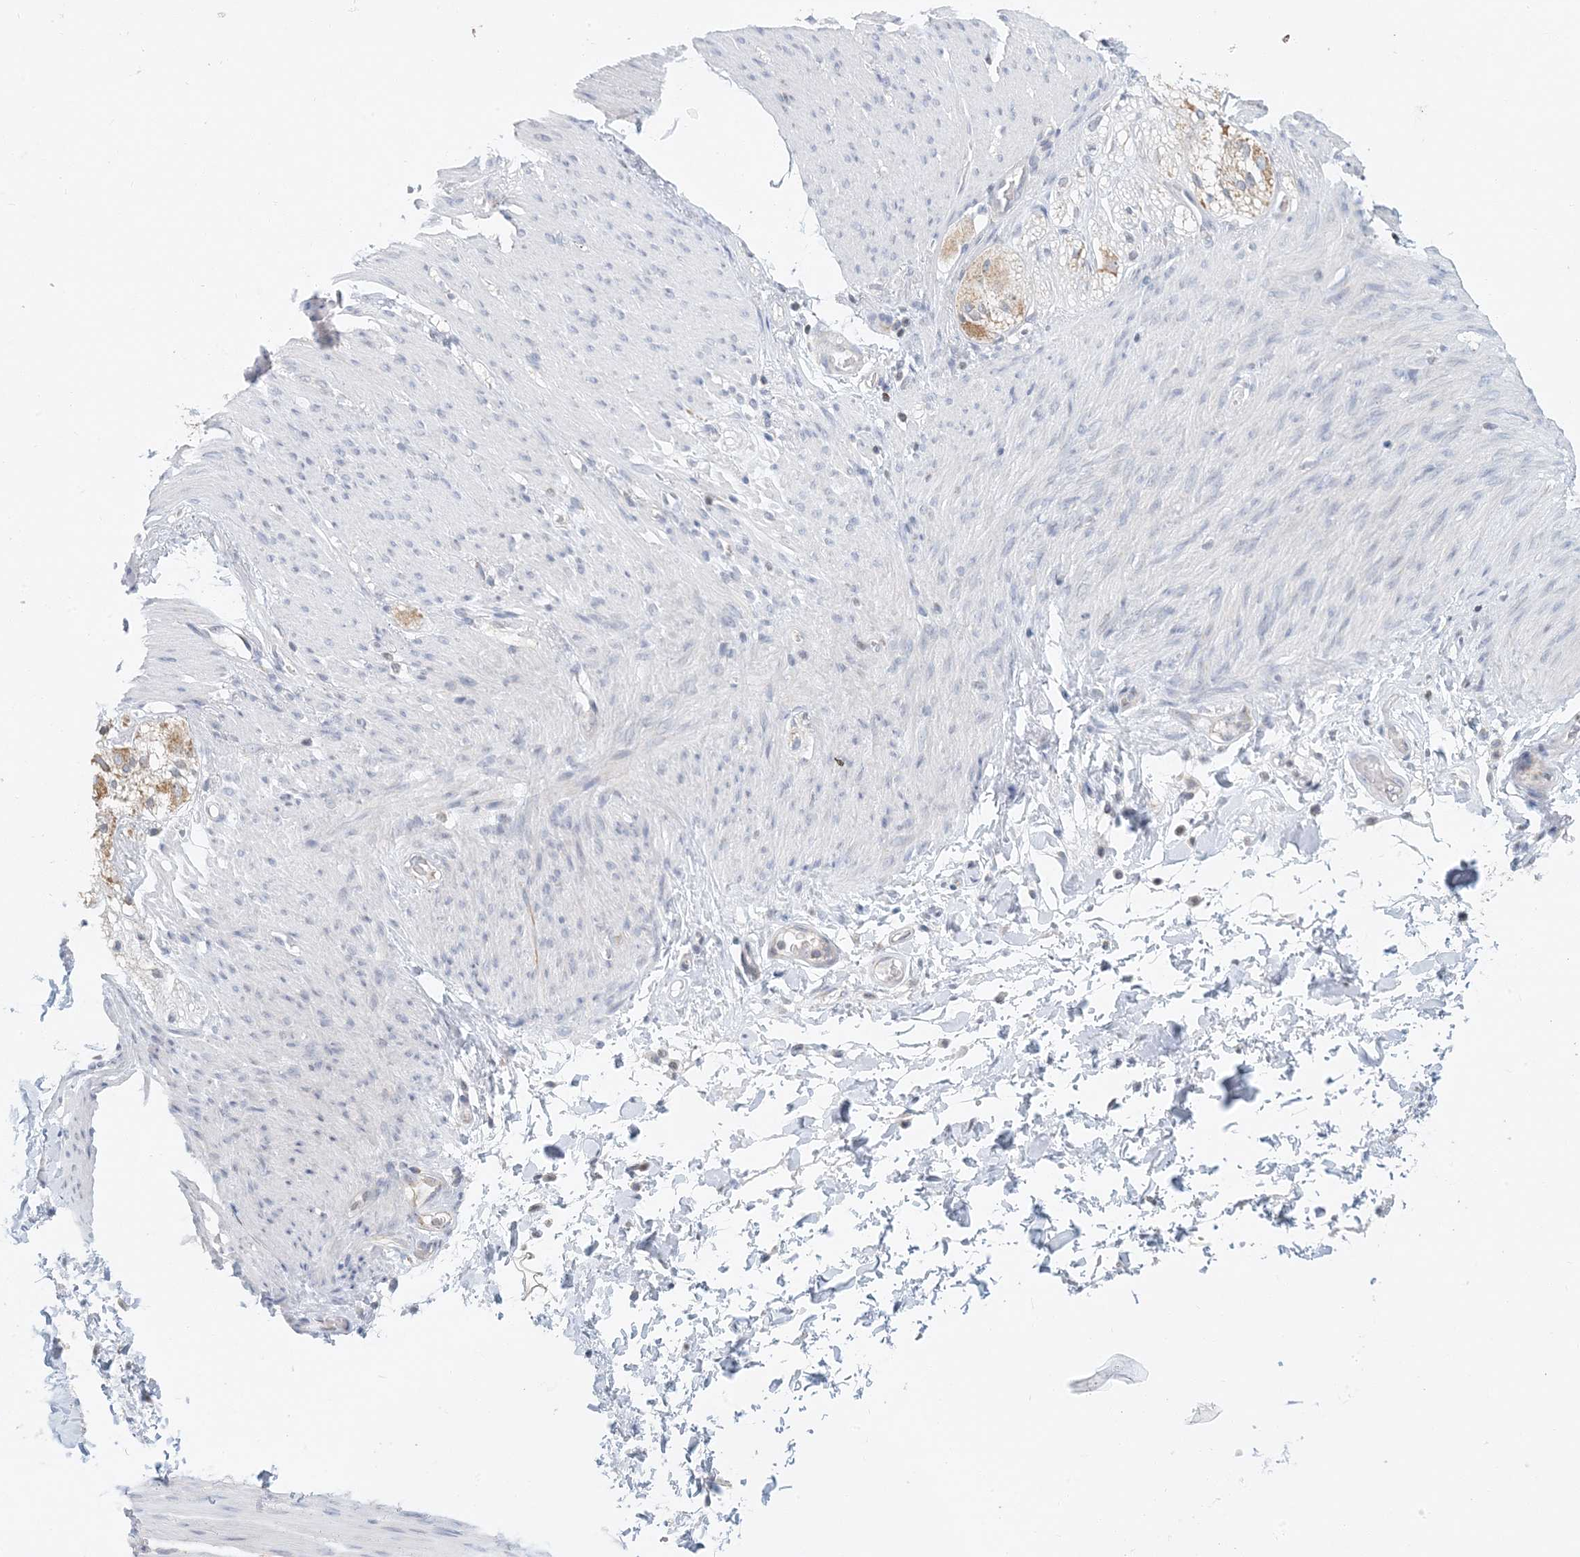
{"staining": {"intensity": "negative", "quantity": "none", "location": "none"}, "tissue": "adipose tissue", "cell_type": "Adipocytes", "image_type": "normal", "snomed": [{"axis": "morphology", "description": "Normal tissue, NOS"}, {"axis": "topography", "description": "Colon"}, {"axis": "topography", "description": "Peripheral nerve tissue"}], "caption": "A high-resolution image shows immunohistochemistry (IHC) staining of benign adipose tissue, which displays no significant expression in adipocytes. The staining was performed using DAB to visualize the protein expression in brown, while the nuclei were stained in blue with hematoxylin (Magnification: 20x).", "gene": "BDH1", "patient": {"sex": "female", "age": 61}}